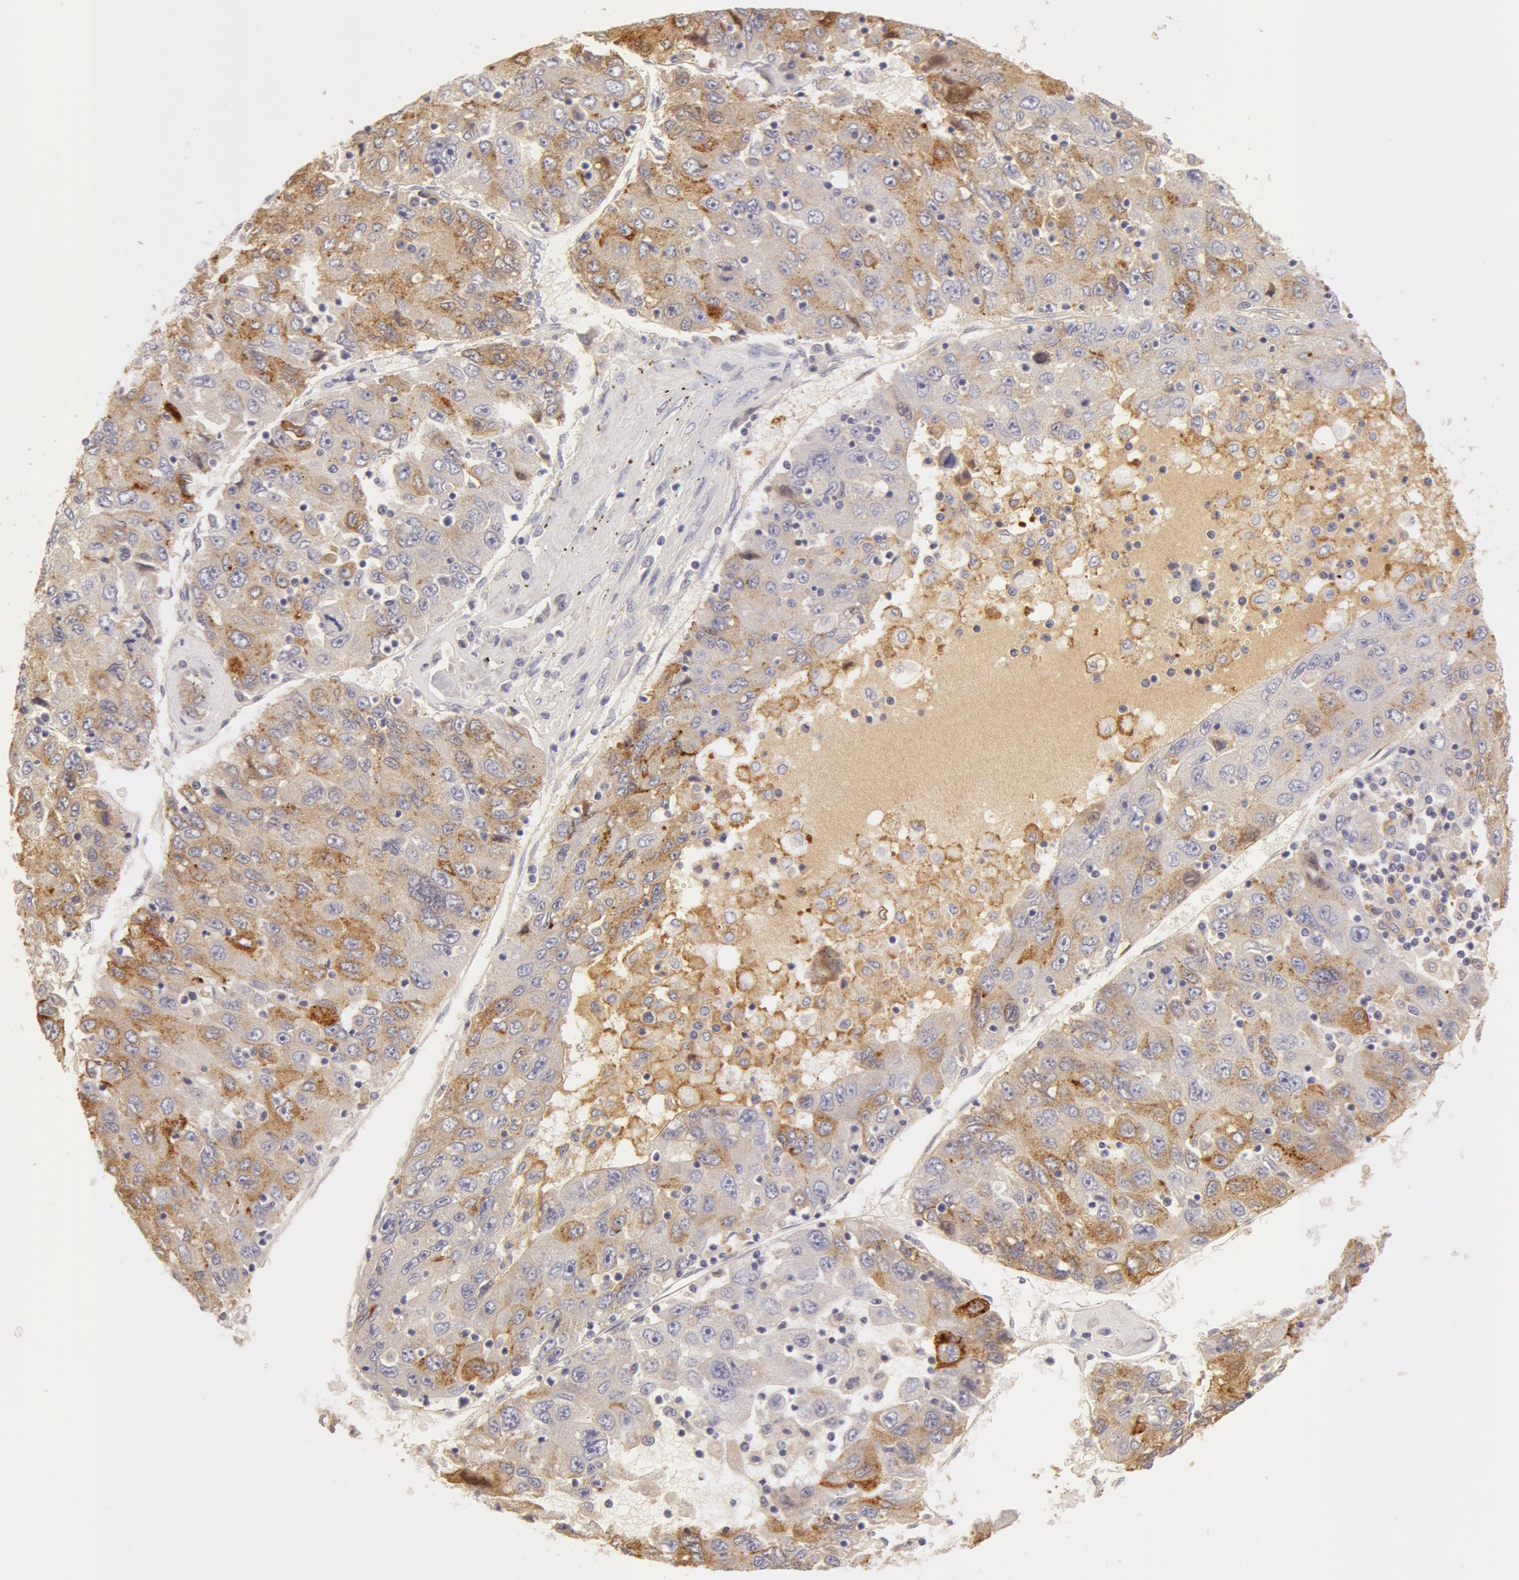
{"staining": {"intensity": "weak", "quantity": "<25%", "location": "cytoplasmic/membranous"}, "tissue": "liver cancer", "cell_type": "Tumor cells", "image_type": "cancer", "snomed": [{"axis": "morphology", "description": "Carcinoma, Hepatocellular, NOS"}, {"axis": "topography", "description": "Liver"}], "caption": "The immunohistochemistry photomicrograph has no significant expression in tumor cells of liver cancer (hepatocellular carcinoma) tissue.", "gene": "AHSG", "patient": {"sex": "male", "age": 49}}